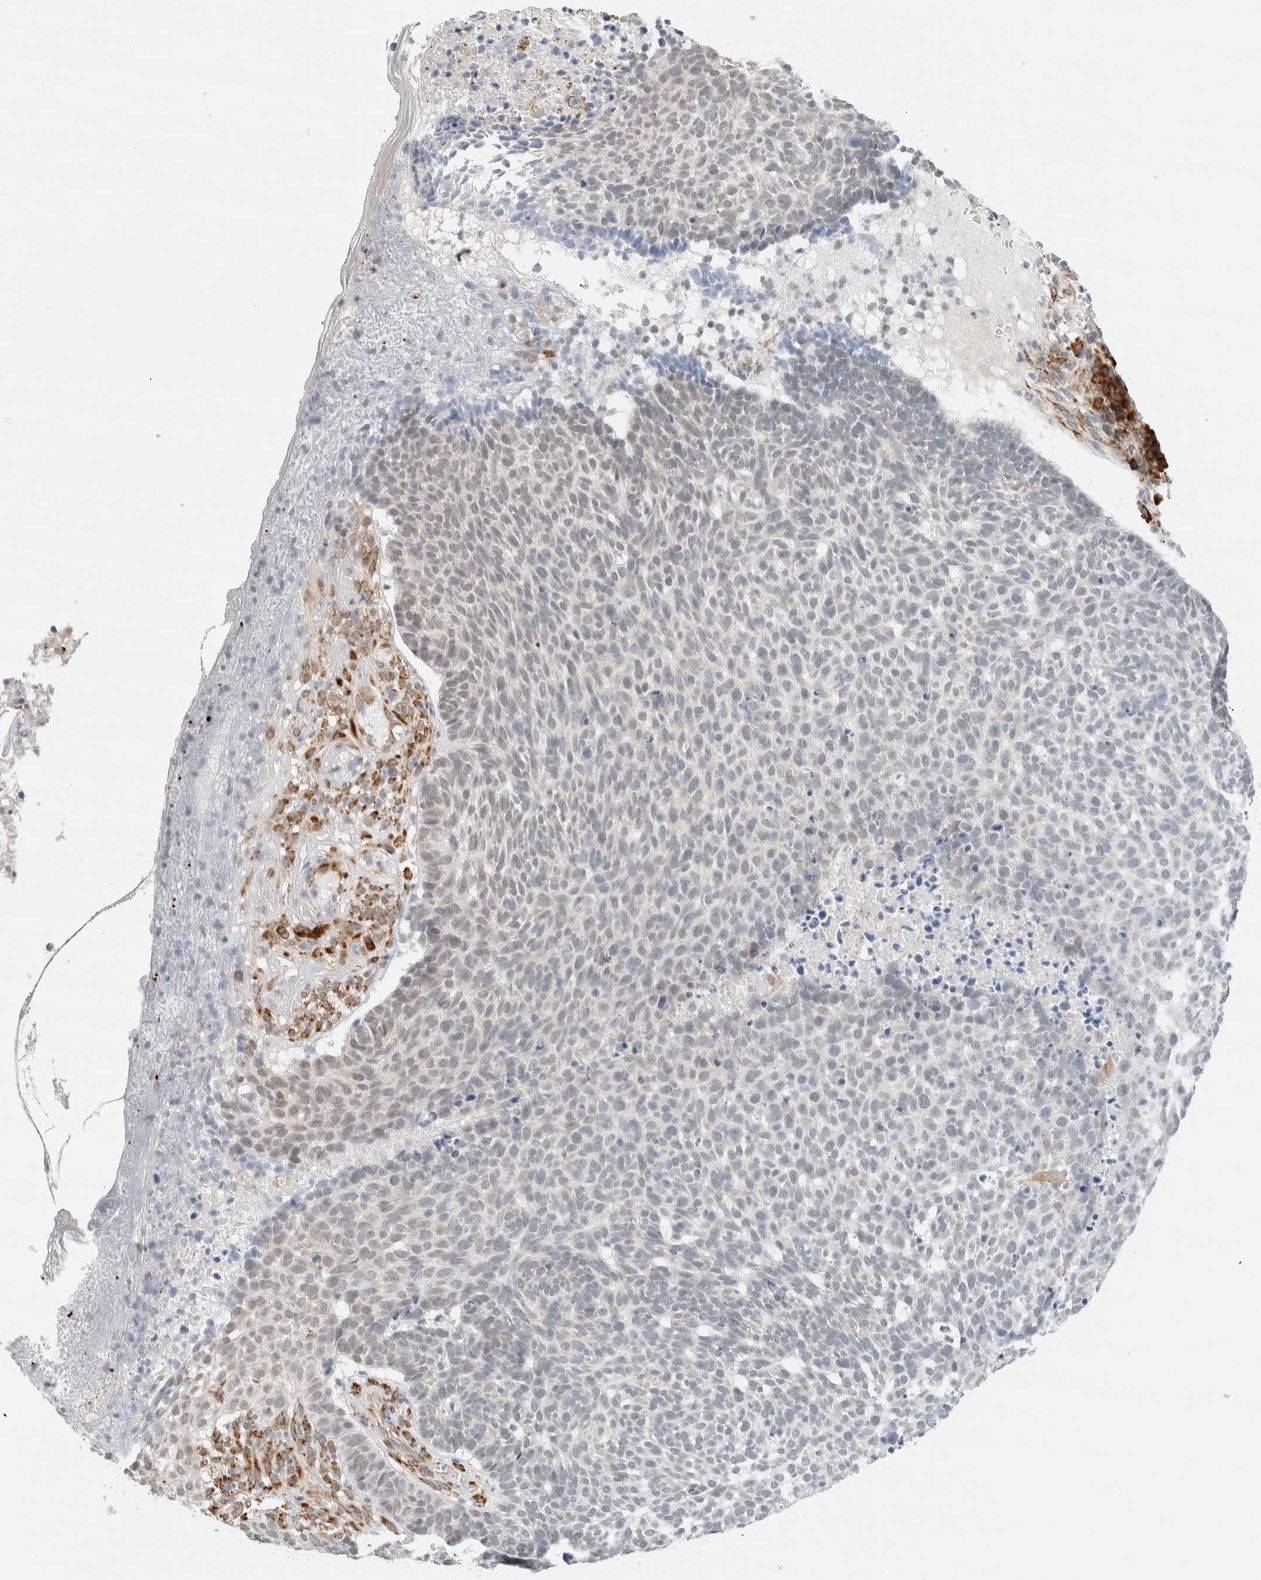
{"staining": {"intensity": "weak", "quantity": "<25%", "location": "cytoplasmic/membranous"}, "tissue": "skin cancer", "cell_type": "Tumor cells", "image_type": "cancer", "snomed": [{"axis": "morphology", "description": "Basal cell carcinoma"}, {"axis": "topography", "description": "Skin"}], "caption": "A high-resolution micrograph shows IHC staining of skin cancer (basal cell carcinoma), which exhibits no significant expression in tumor cells.", "gene": "HDLBP", "patient": {"sex": "male", "age": 85}}